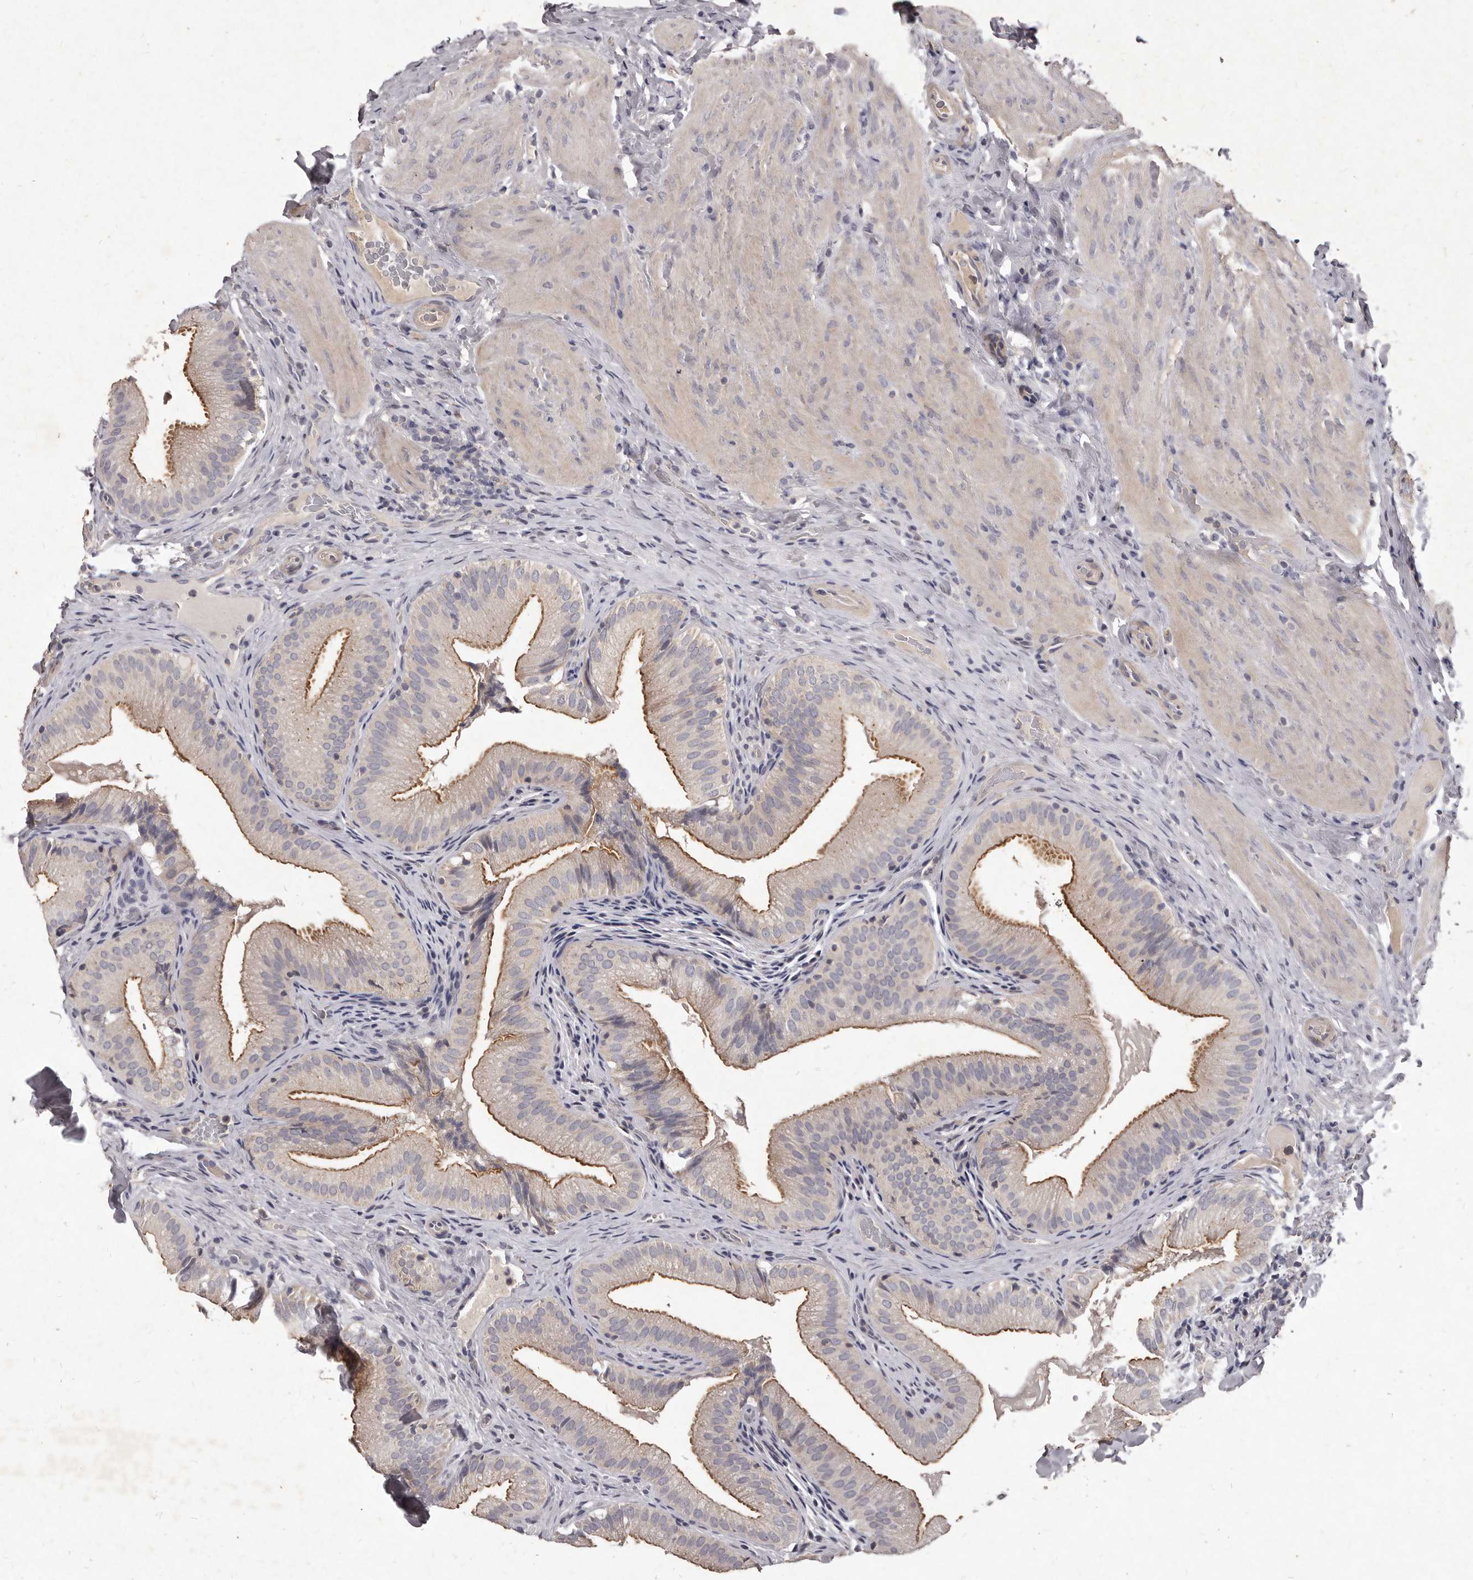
{"staining": {"intensity": "moderate", "quantity": "25%-75%", "location": "cytoplasmic/membranous"}, "tissue": "gallbladder", "cell_type": "Glandular cells", "image_type": "normal", "snomed": [{"axis": "morphology", "description": "Normal tissue, NOS"}, {"axis": "topography", "description": "Gallbladder"}], "caption": "High-power microscopy captured an immunohistochemistry (IHC) micrograph of normal gallbladder, revealing moderate cytoplasmic/membranous staining in about 25%-75% of glandular cells. The protein of interest is shown in brown color, while the nuclei are stained blue.", "gene": "GPRC5C", "patient": {"sex": "female", "age": 30}}